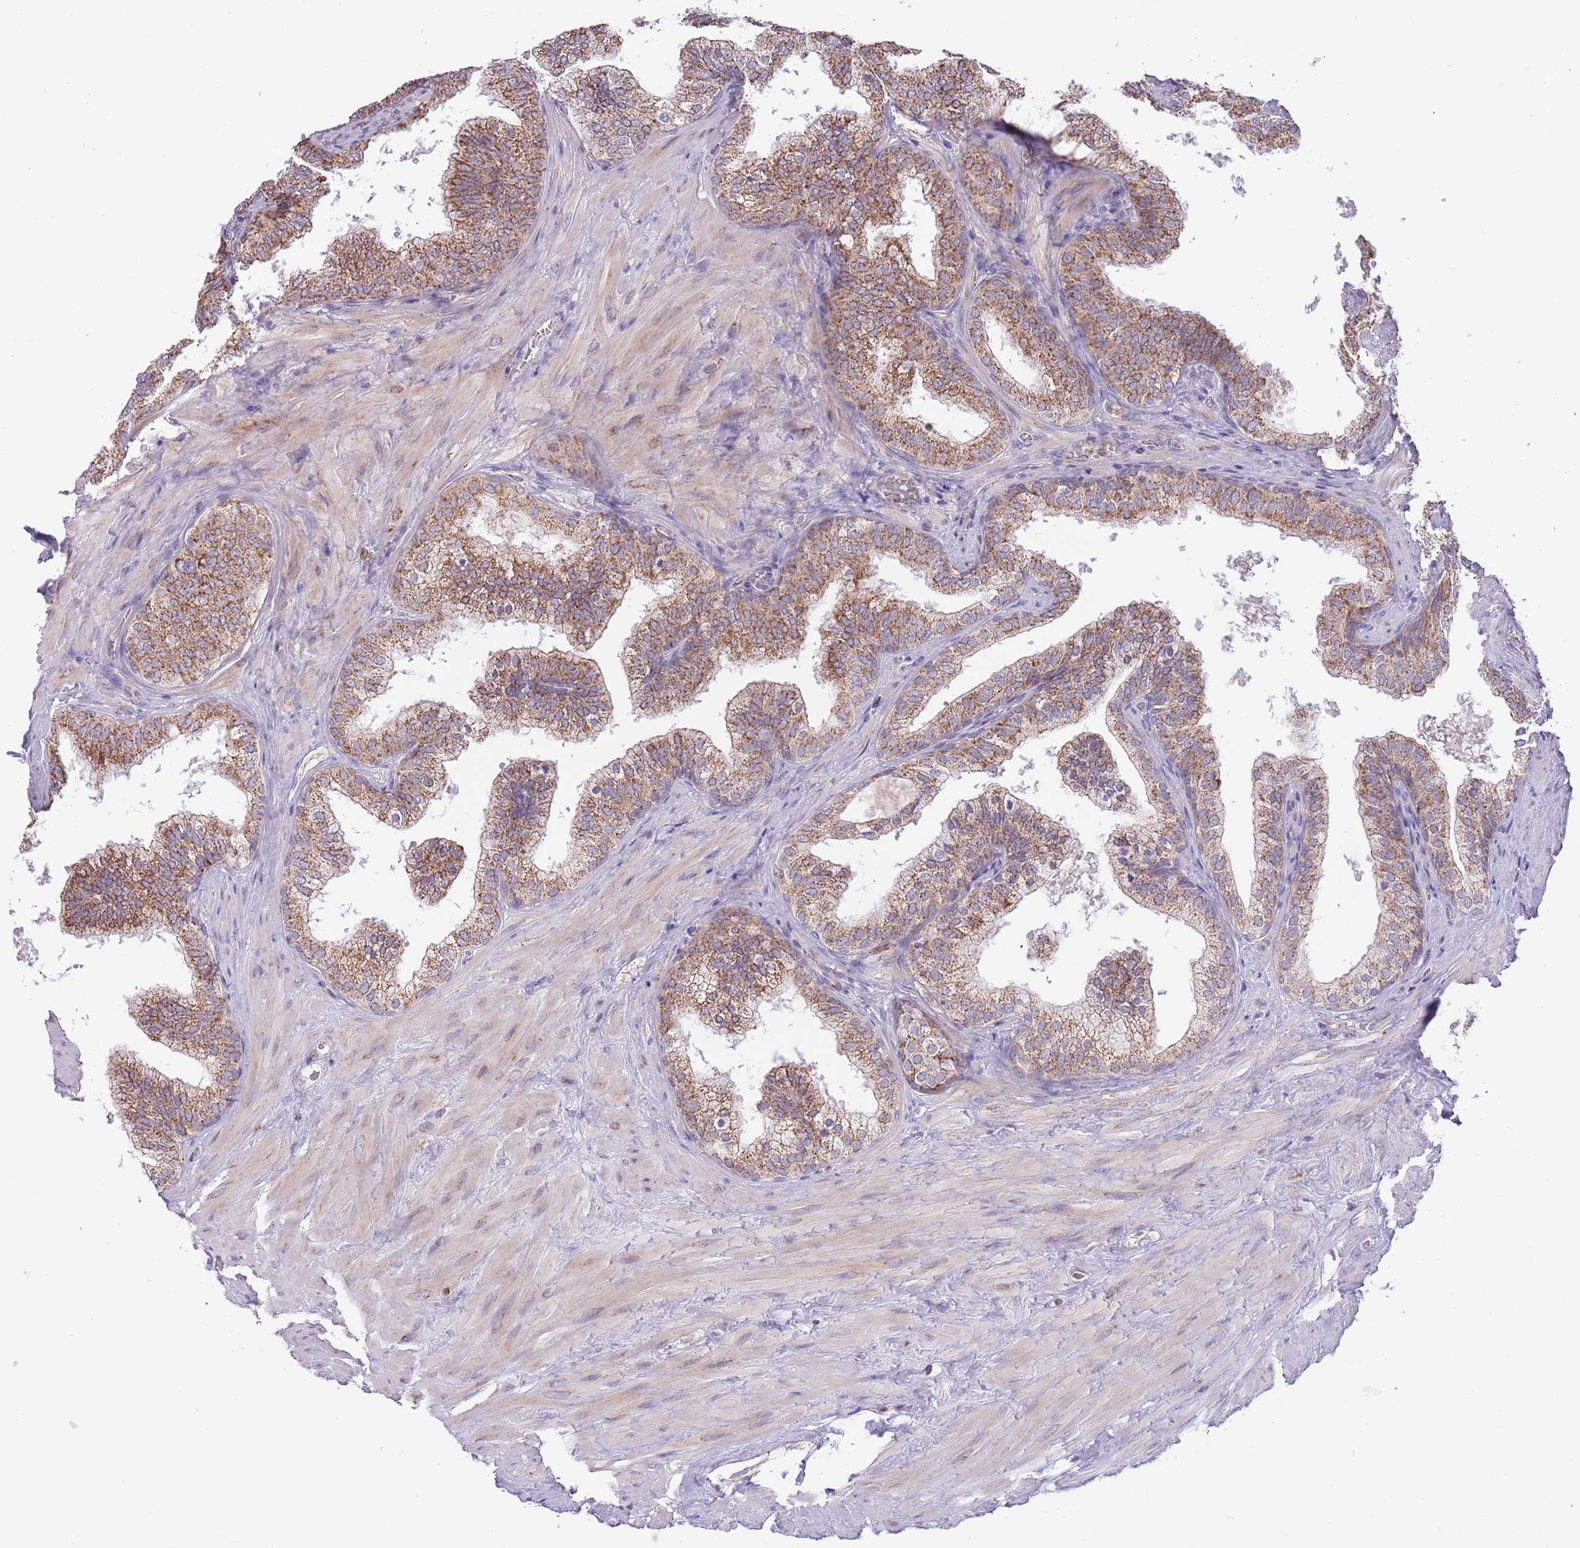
{"staining": {"intensity": "strong", "quantity": ">75%", "location": "cytoplasmic/membranous"}, "tissue": "prostate", "cell_type": "Glandular cells", "image_type": "normal", "snomed": [{"axis": "morphology", "description": "Normal tissue, NOS"}, {"axis": "topography", "description": "Prostate"}], "caption": "Immunohistochemical staining of benign prostate demonstrates high levels of strong cytoplasmic/membranous positivity in about >75% of glandular cells.", "gene": "LHX6", "patient": {"sex": "male", "age": 60}}